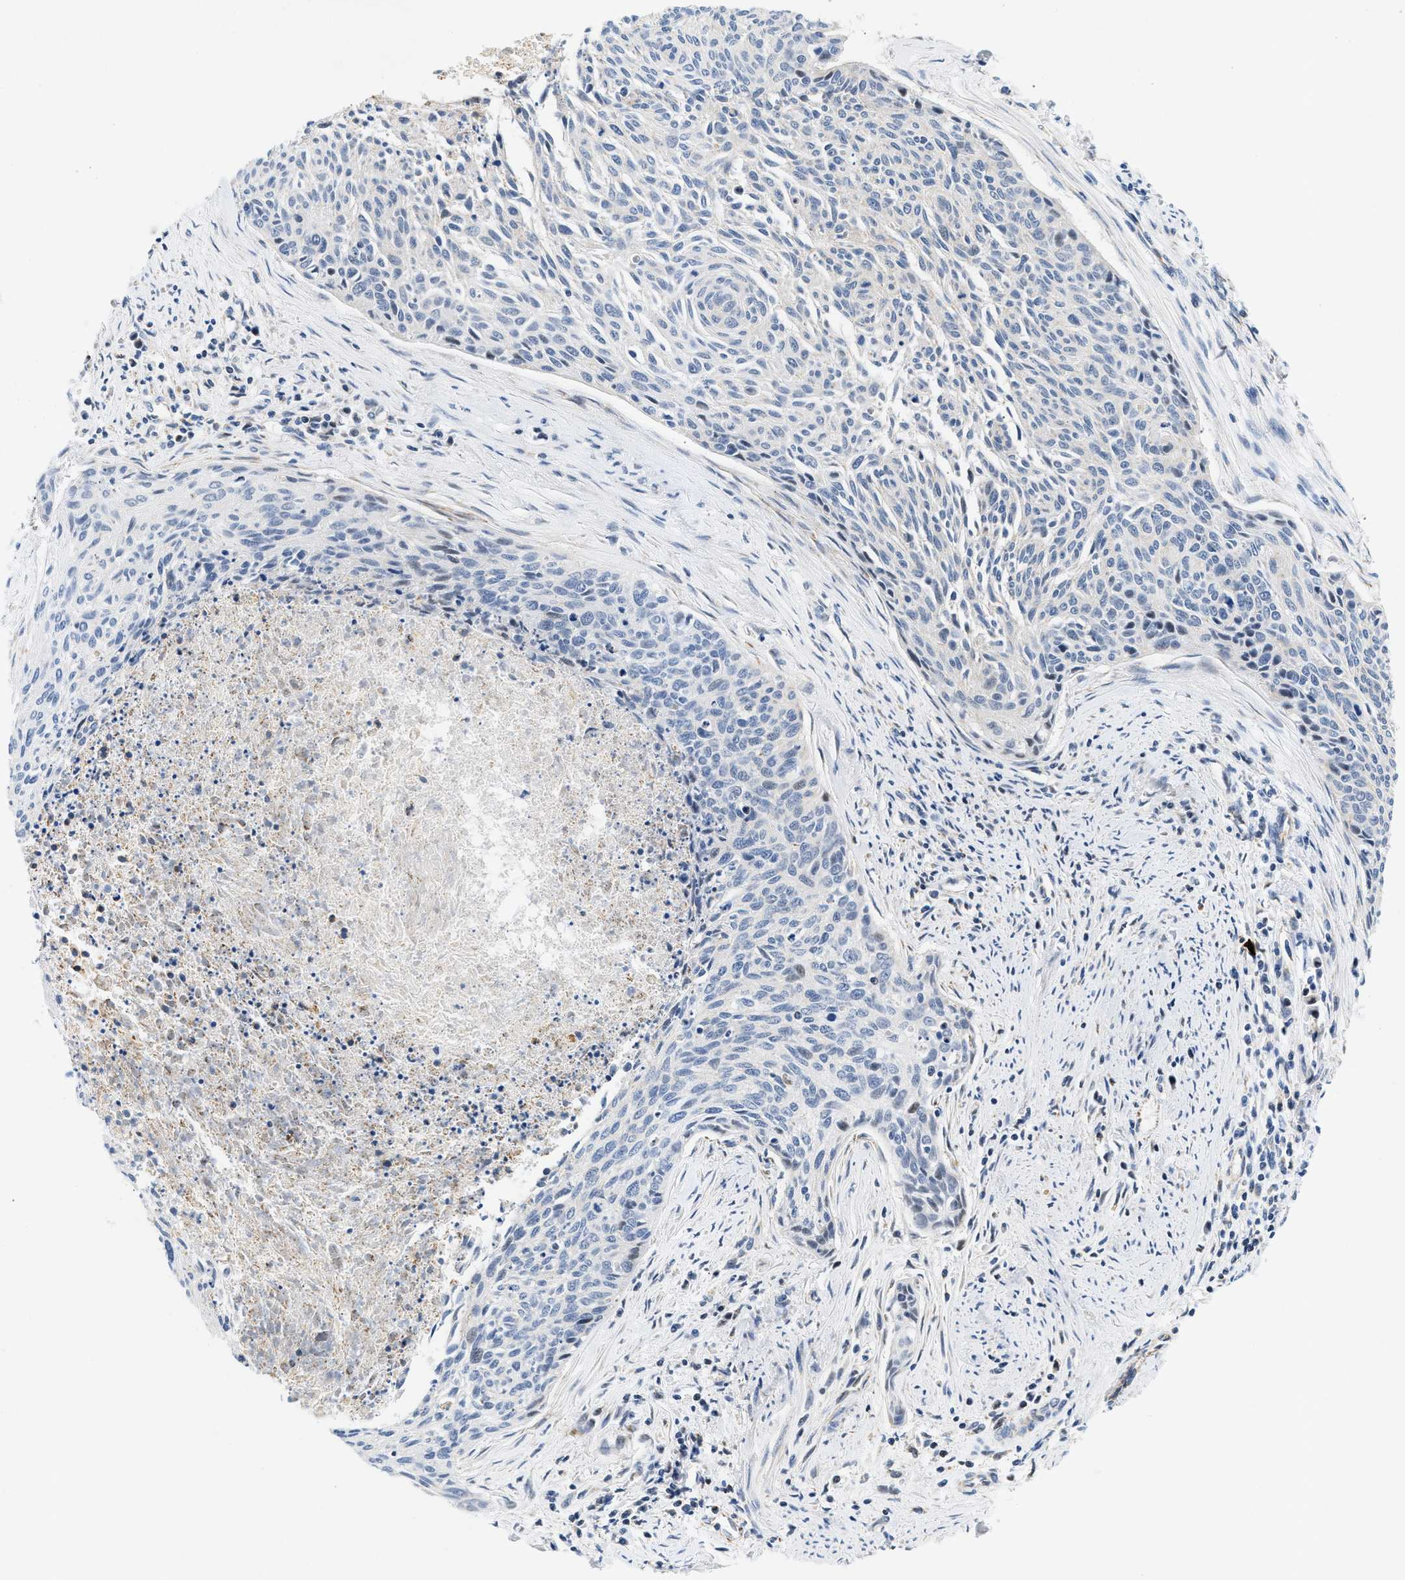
{"staining": {"intensity": "negative", "quantity": "none", "location": "none"}, "tissue": "cervical cancer", "cell_type": "Tumor cells", "image_type": "cancer", "snomed": [{"axis": "morphology", "description": "Squamous cell carcinoma, NOS"}, {"axis": "topography", "description": "Cervix"}], "caption": "Tumor cells are negative for protein expression in human squamous cell carcinoma (cervical). Brightfield microscopy of immunohistochemistry (IHC) stained with DAB (brown) and hematoxylin (blue), captured at high magnification.", "gene": "PDE1A", "patient": {"sex": "female", "age": 55}}